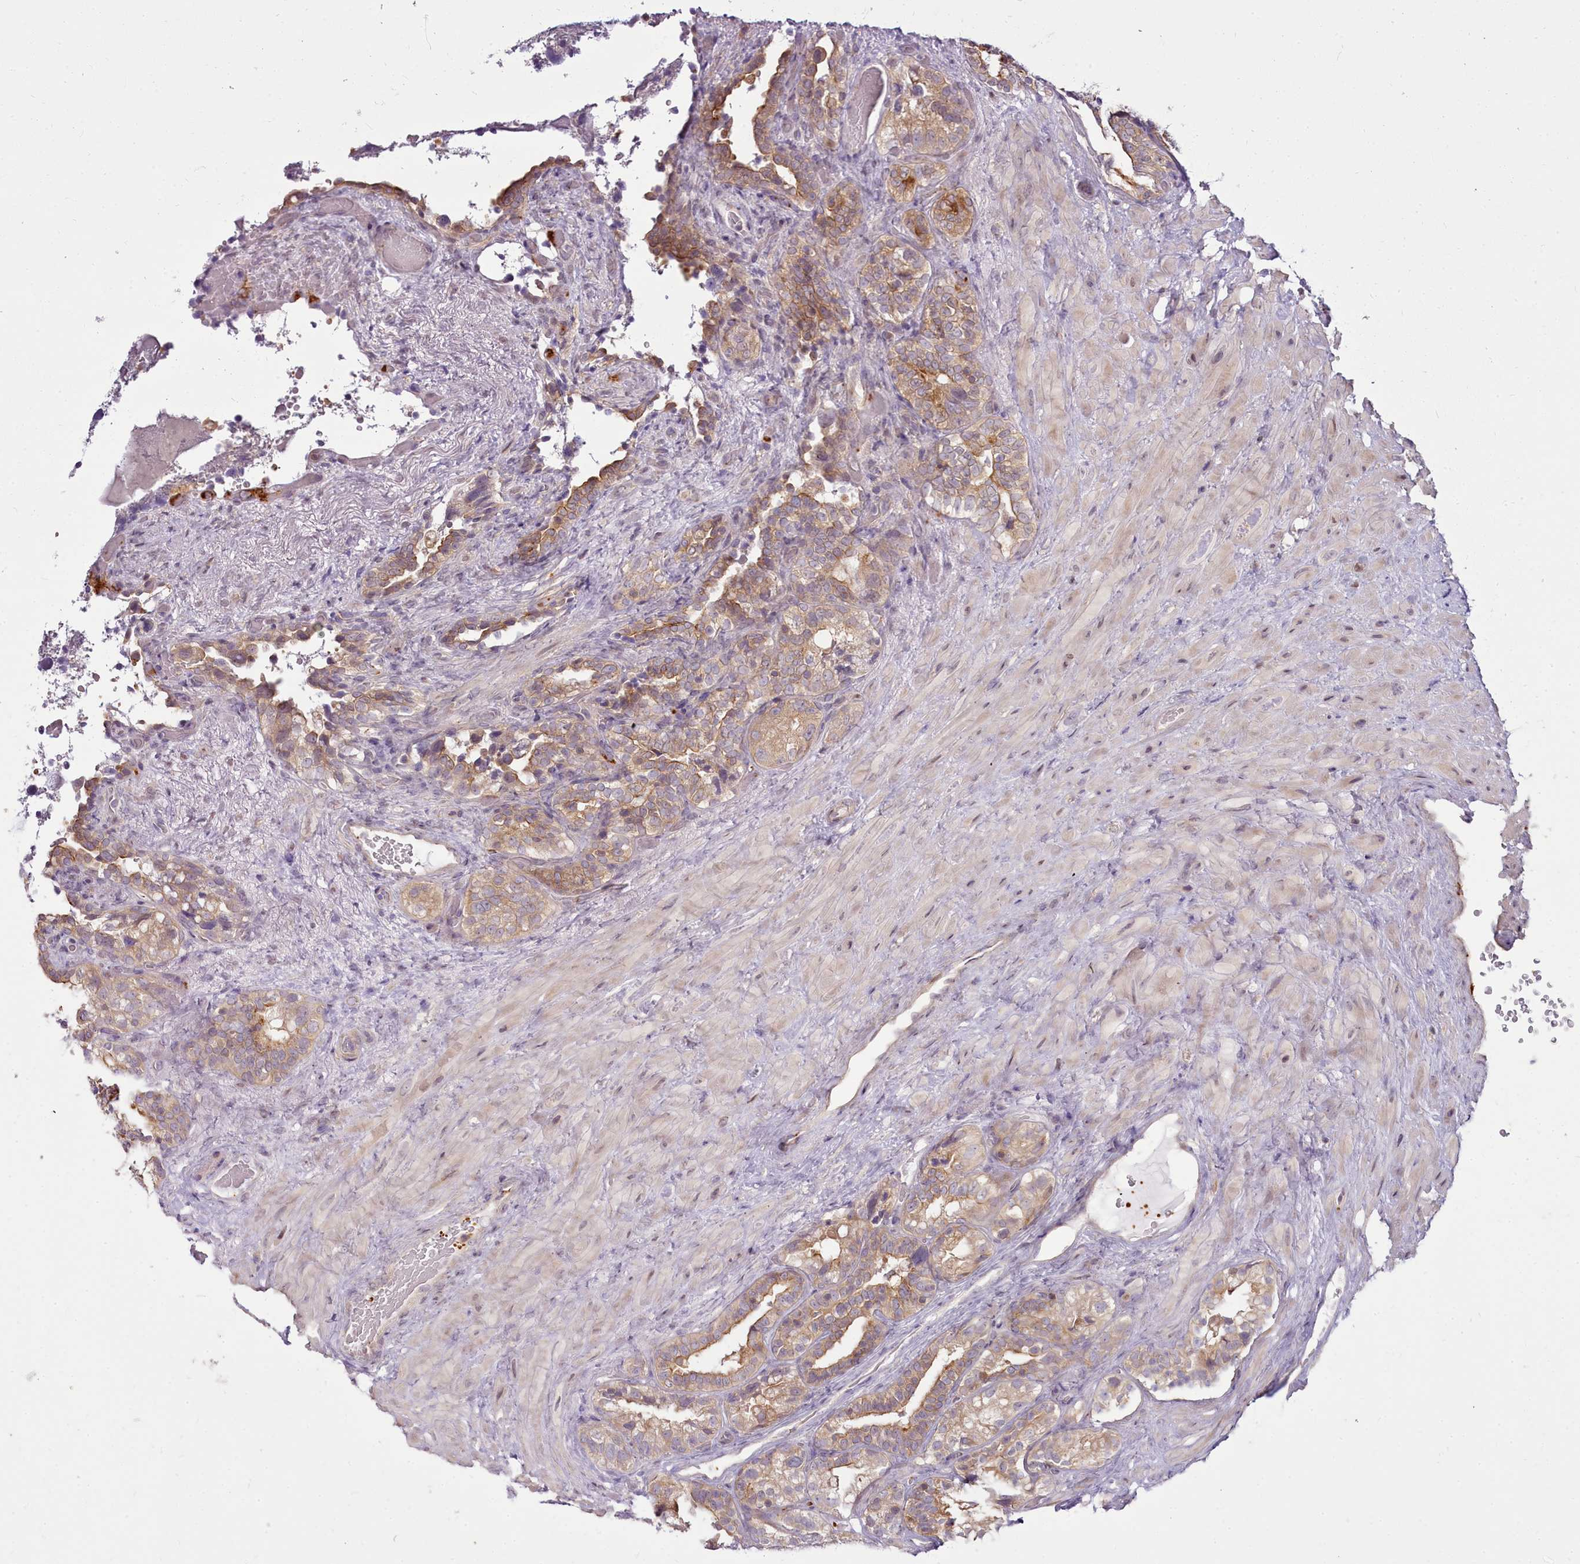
{"staining": {"intensity": "moderate", "quantity": ">75%", "location": "cytoplasmic/membranous"}, "tissue": "seminal vesicle", "cell_type": "Glandular cells", "image_type": "normal", "snomed": [{"axis": "morphology", "description": "Normal tissue, NOS"}, {"axis": "topography", "description": "Seminal veicle"}, {"axis": "topography", "description": "Peripheral nerve tissue"}], "caption": "Brown immunohistochemical staining in benign human seminal vesicle displays moderate cytoplasmic/membranous staining in about >75% of glandular cells.", "gene": "CAPN7", "patient": {"sex": "male", "age": 67}}